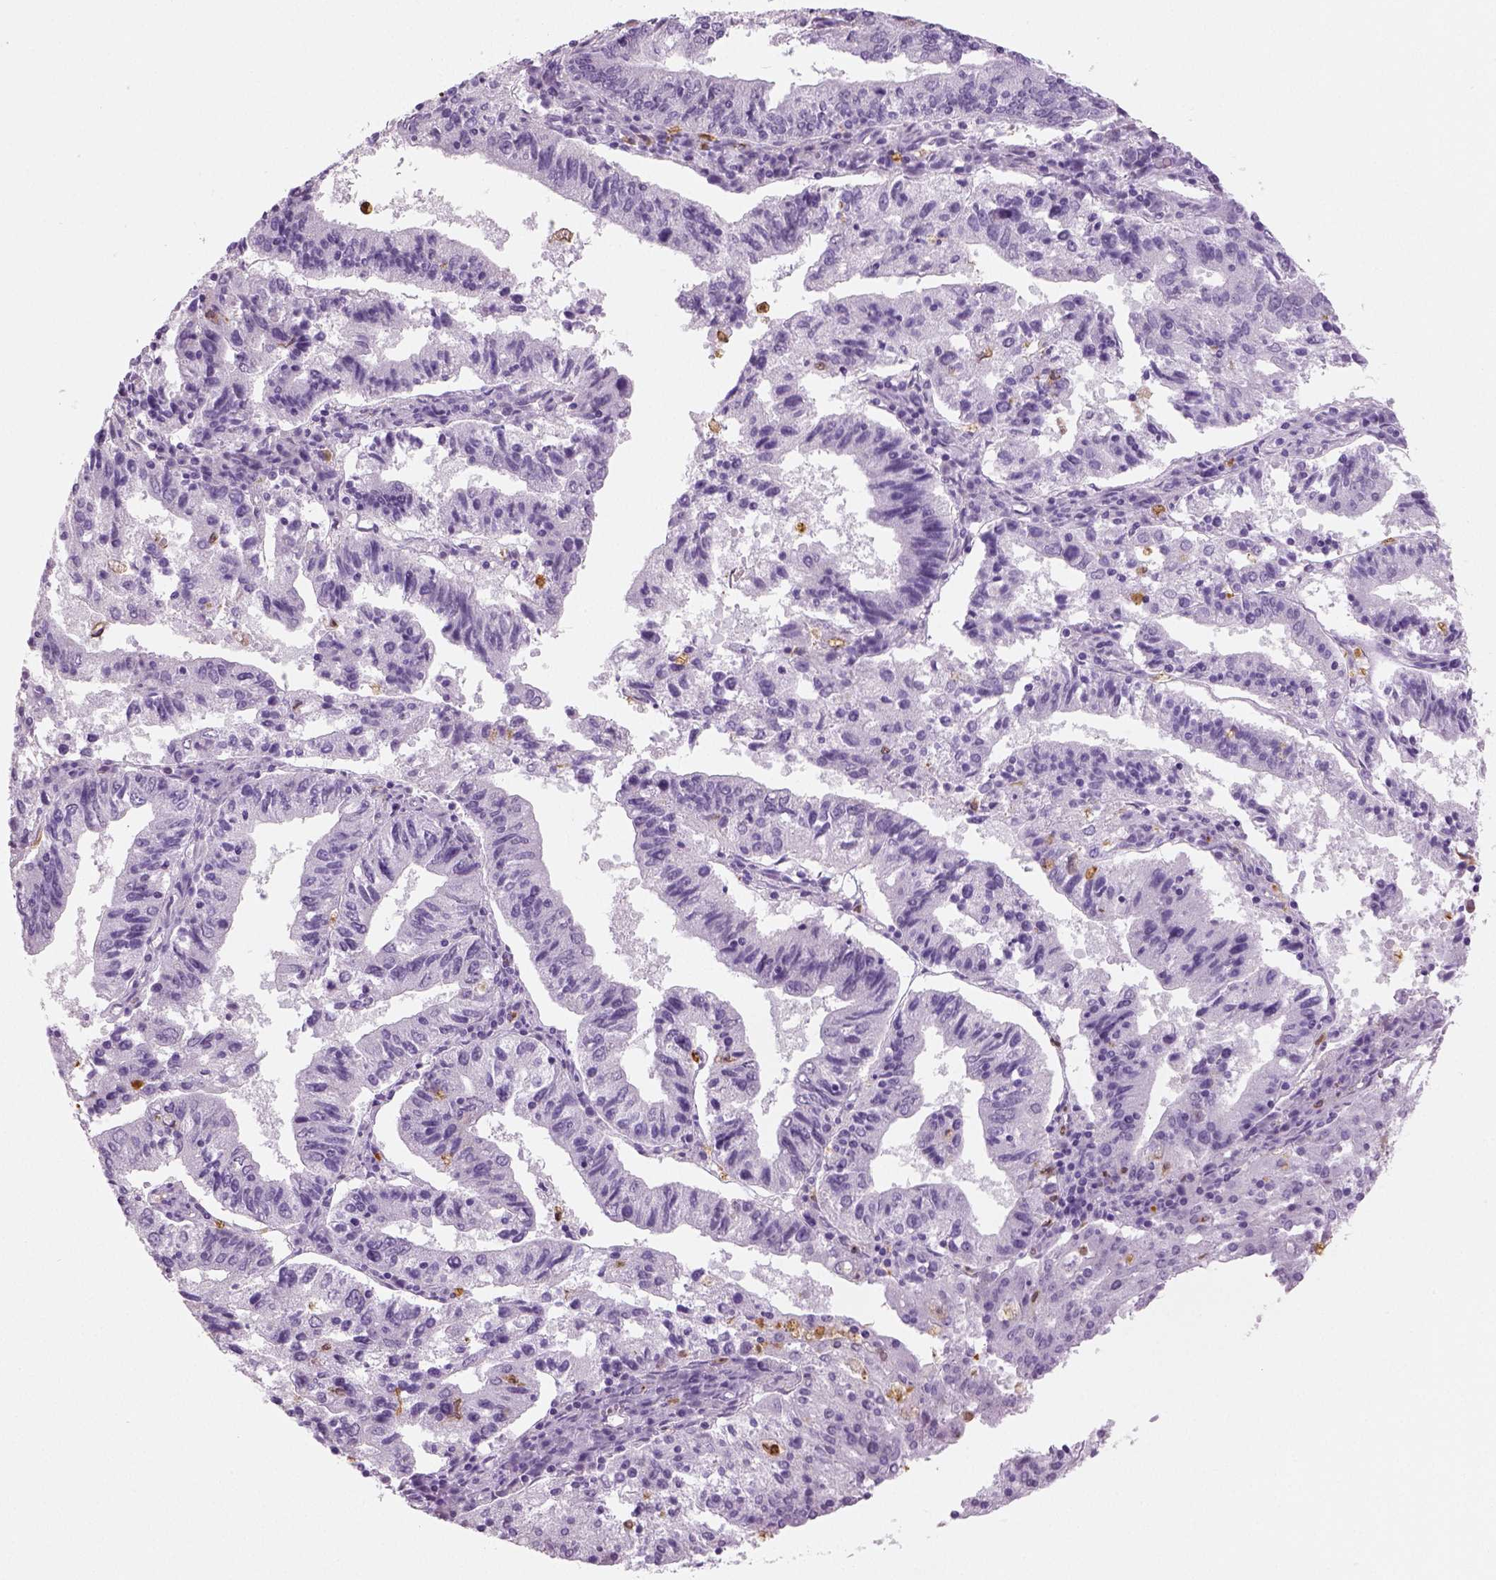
{"staining": {"intensity": "negative", "quantity": "none", "location": "none"}, "tissue": "endometrial cancer", "cell_type": "Tumor cells", "image_type": "cancer", "snomed": [{"axis": "morphology", "description": "Adenocarcinoma, NOS"}, {"axis": "topography", "description": "Endometrium"}], "caption": "This is an immunohistochemistry (IHC) image of endometrial cancer (adenocarcinoma). There is no staining in tumor cells.", "gene": "NECAB2", "patient": {"sex": "female", "age": 82}}